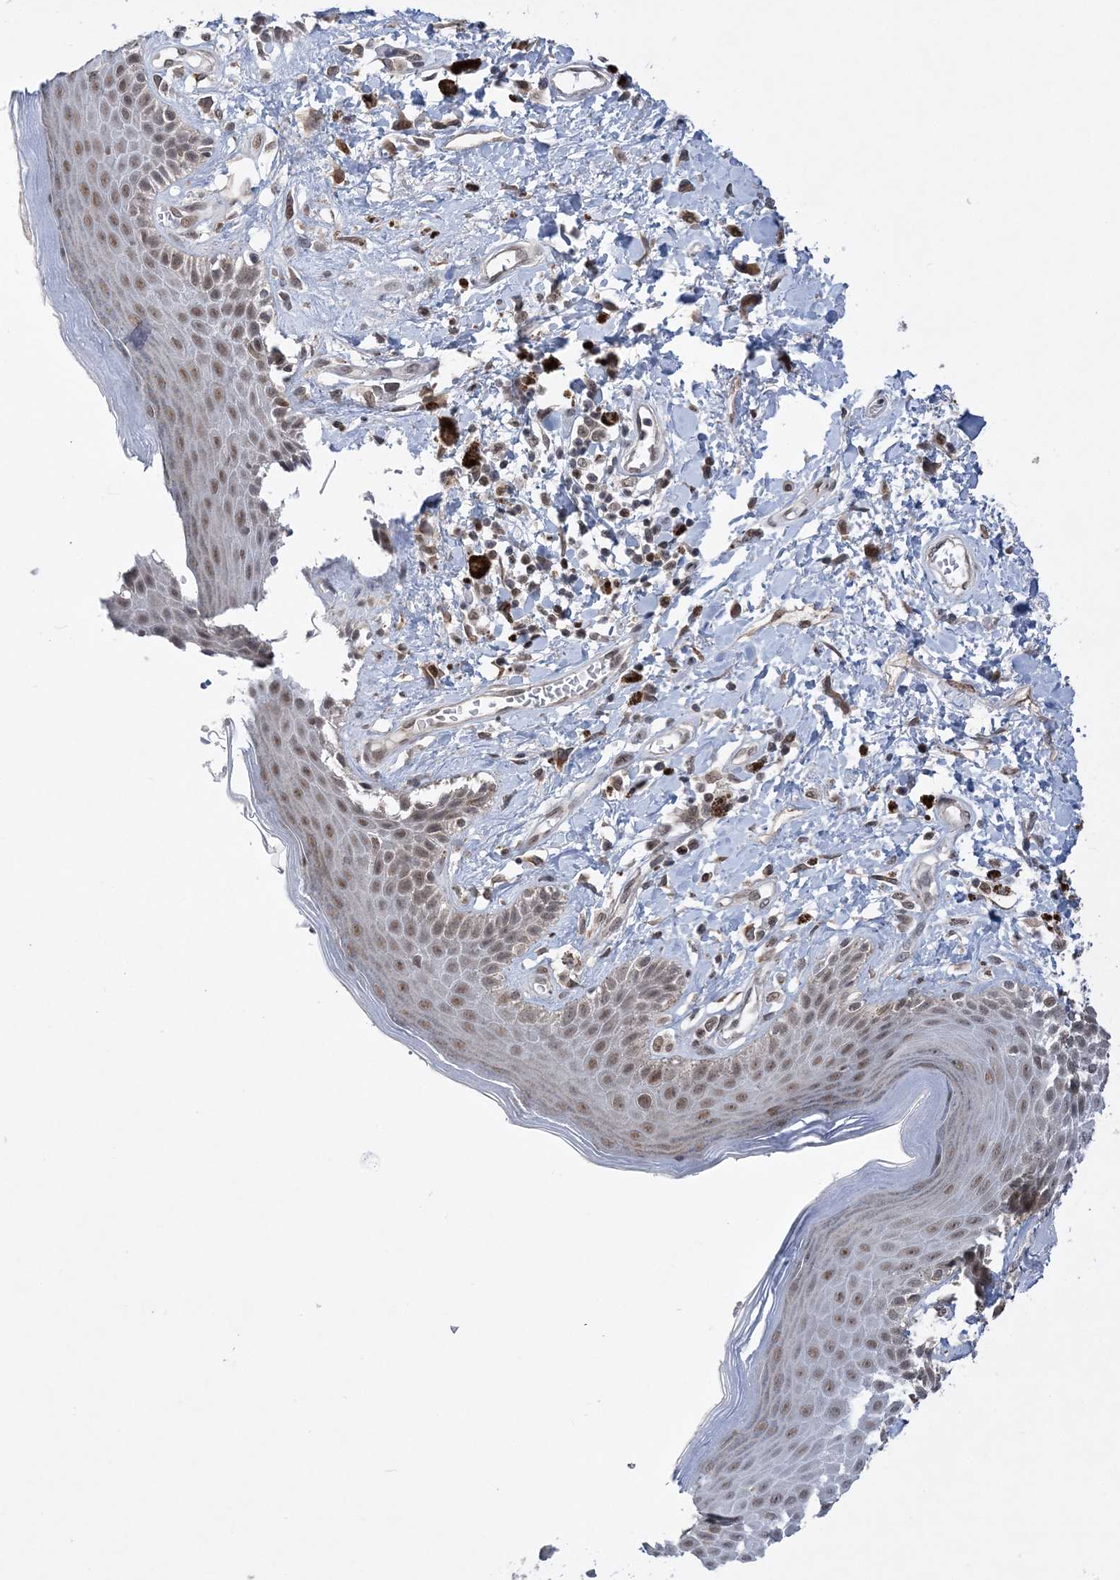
{"staining": {"intensity": "moderate", "quantity": ">75%", "location": "cytoplasmic/membranous,nuclear"}, "tissue": "skin", "cell_type": "Epidermal cells", "image_type": "normal", "snomed": [{"axis": "morphology", "description": "Normal tissue, NOS"}, {"axis": "topography", "description": "Anal"}], "caption": "Protein staining exhibits moderate cytoplasmic/membranous,nuclear staining in approximately >75% of epidermal cells in normal skin.", "gene": "WAC", "patient": {"sex": "female", "age": 78}}